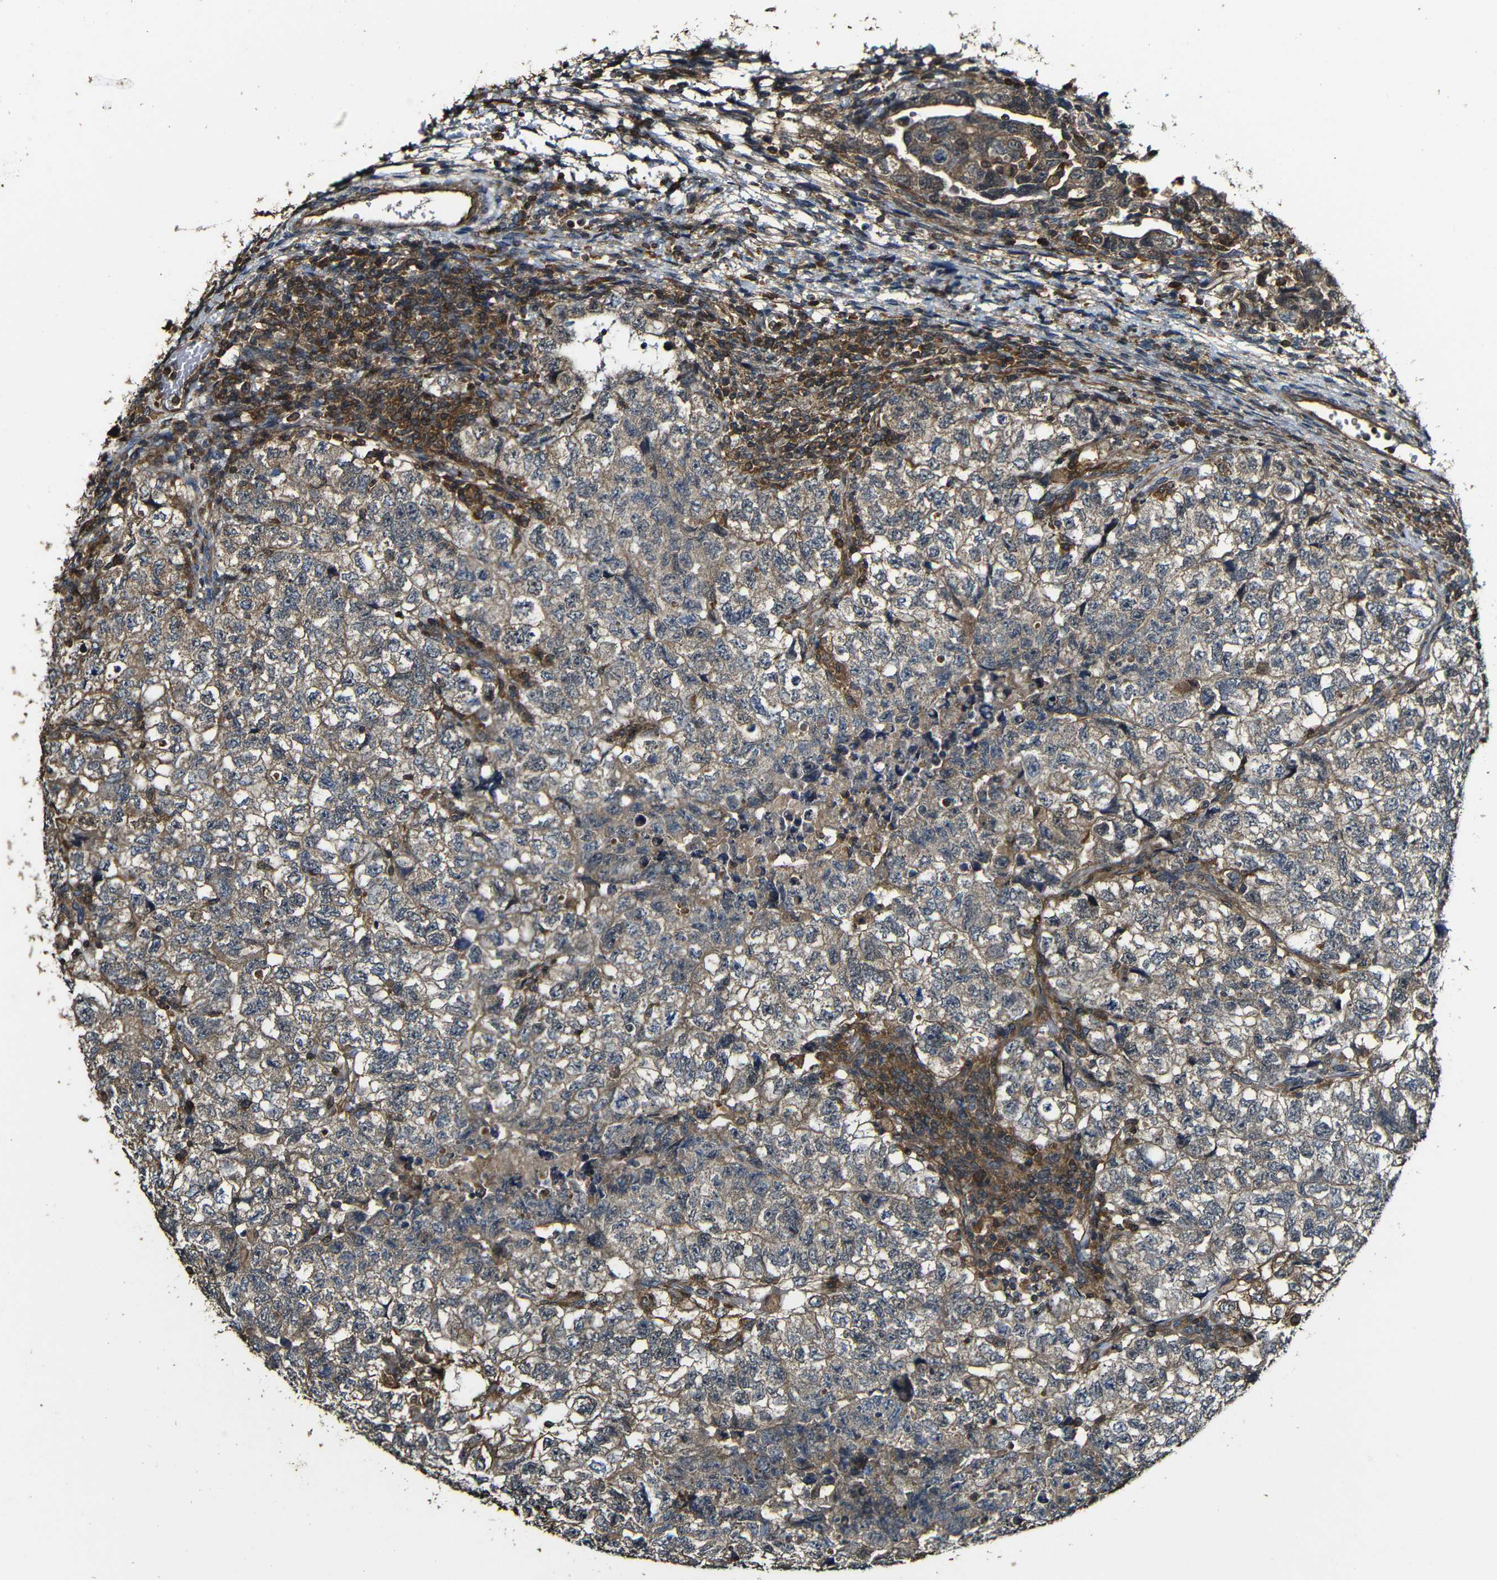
{"staining": {"intensity": "weak", "quantity": ">75%", "location": "cytoplasmic/membranous"}, "tissue": "testis cancer", "cell_type": "Tumor cells", "image_type": "cancer", "snomed": [{"axis": "morphology", "description": "Carcinoma, Embryonal, NOS"}, {"axis": "topography", "description": "Testis"}], "caption": "DAB immunohistochemical staining of embryonal carcinoma (testis) shows weak cytoplasmic/membranous protein positivity in about >75% of tumor cells. (Brightfield microscopy of DAB IHC at high magnification).", "gene": "CASP8", "patient": {"sex": "male", "age": 36}}